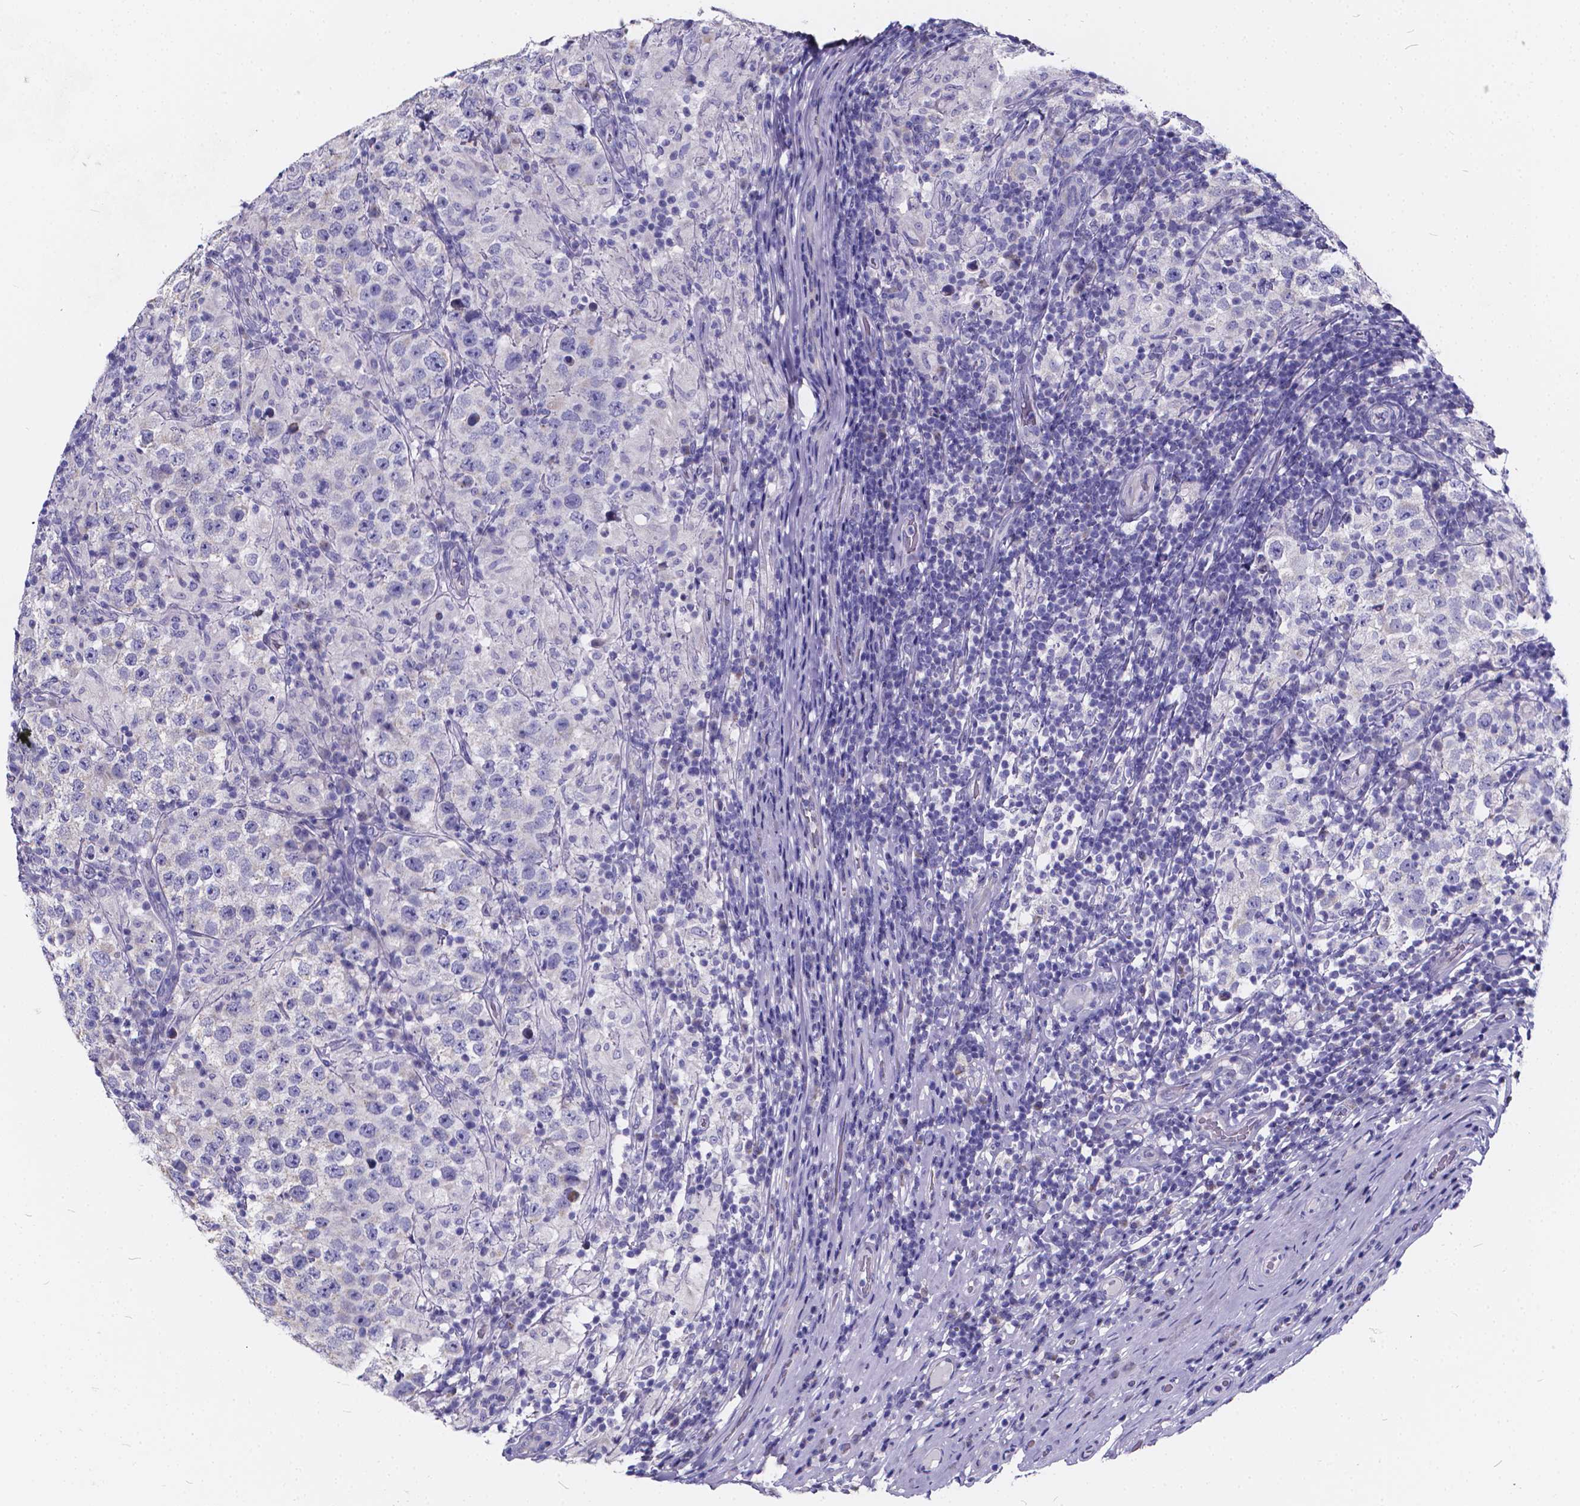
{"staining": {"intensity": "negative", "quantity": "none", "location": "none"}, "tissue": "testis cancer", "cell_type": "Tumor cells", "image_type": "cancer", "snomed": [{"axis": "morphology", "description": "Seminoma, NOS"}, {"axis": "morphology", "description": "Carcinoma, Embryonal, NOS"}, {"axis": "topography", "description": "Testis"}], "caption": "High power microscopy photomicrograph of an immunohistochemistry (IHC) photomicrograph of testis cancer, revealing no significant positivity in tumor cells.", "gene": "SPEF2", "patient": {"sex": "male", "age": 41}}